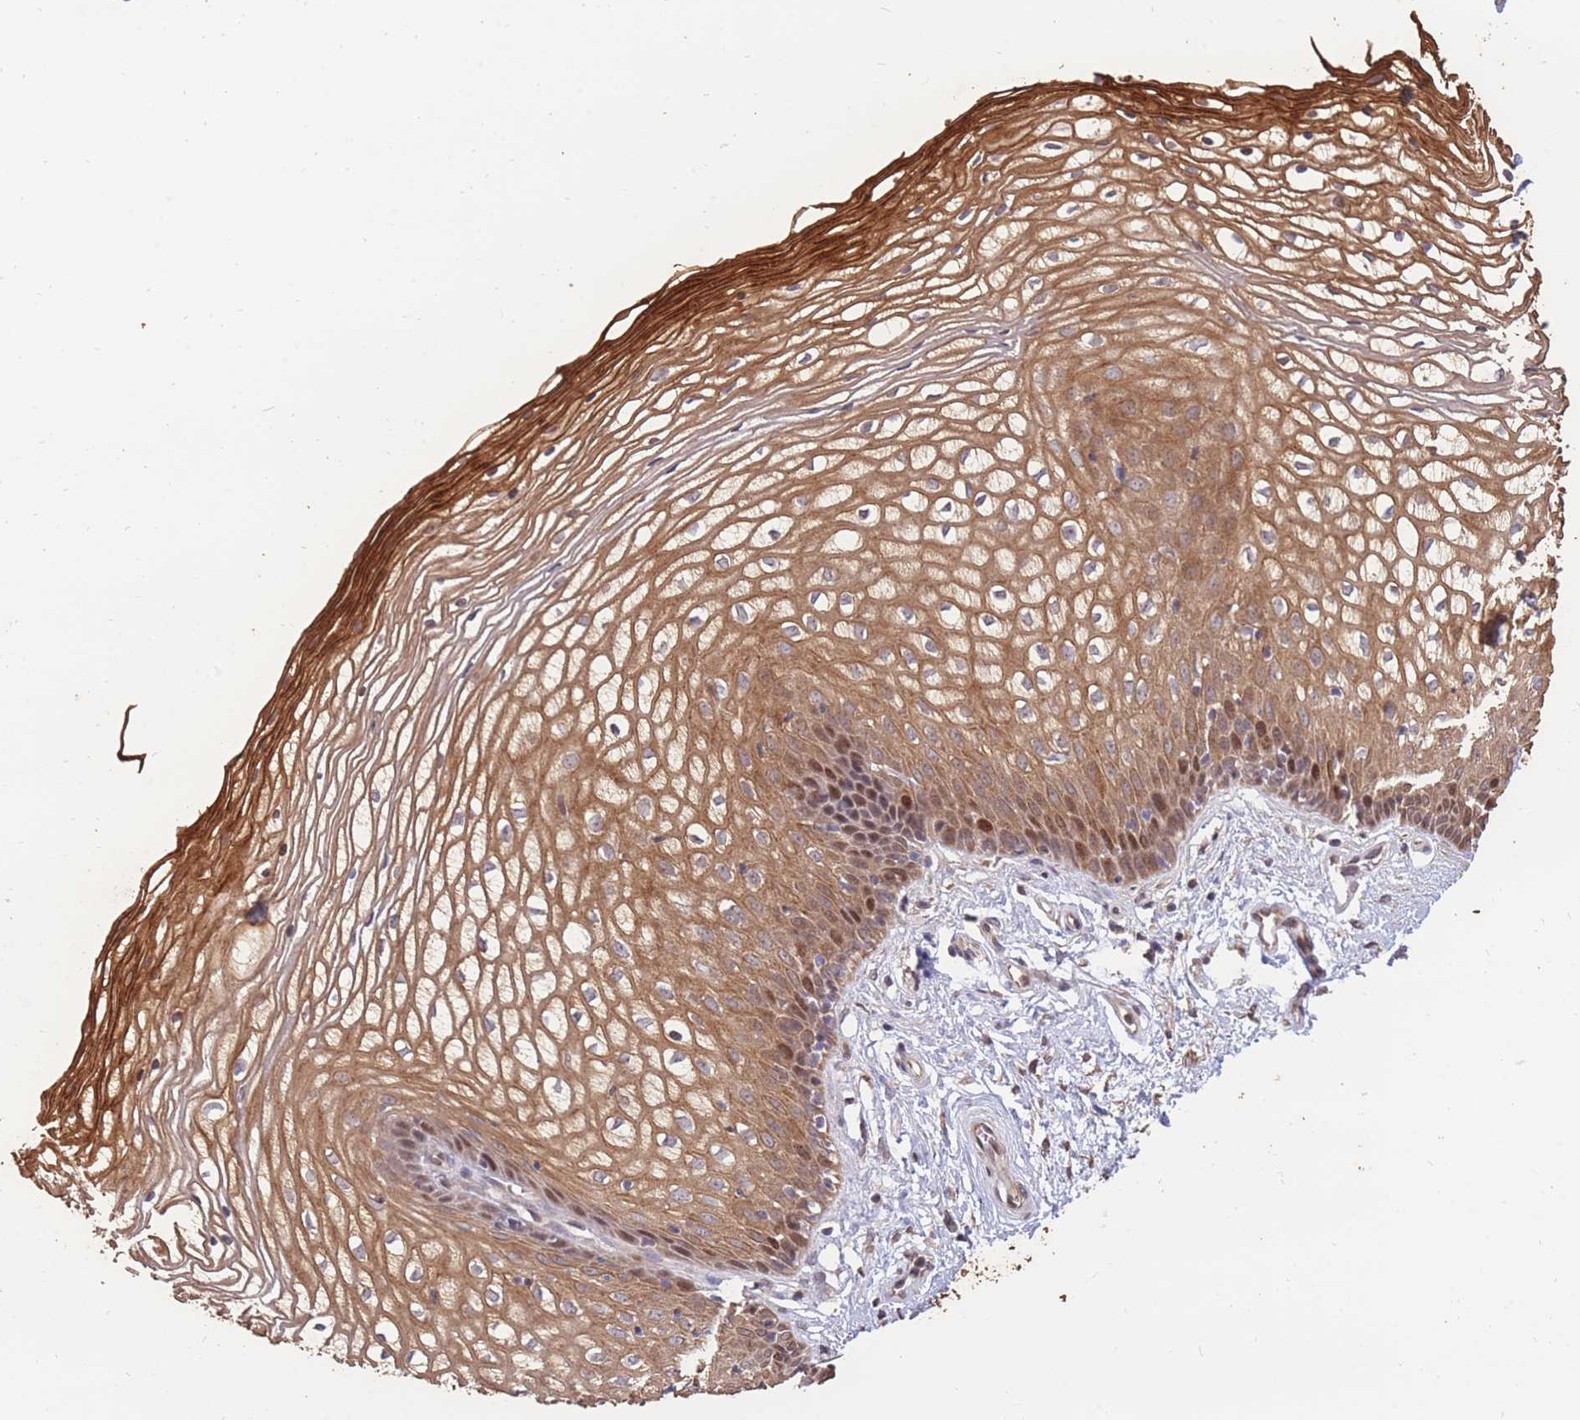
{"staining": {"intensity": "moderate", "quantity": ">75%", "location": "cytoplasmic/membranous,nuclear"}, "tissue": "vagina", "cell_type": "Squamous epithelial cells", "image_type": "normal", "snomed": [{"axis": "morphology", "description": "Normal tissue, NOS"}, {"axis": "topography", "description": "Vagina"}], "caption": "Moderate cytoplasmic/membranous,nuclear expression is appreciated in approximately >75% of squamous epithelial cells in unremarkable vagina. (brown staining indicates protein expression, while blue staining denotes nuclei).", "gene": "RGS14", "patient": {"sex": "female", "age": 34}}